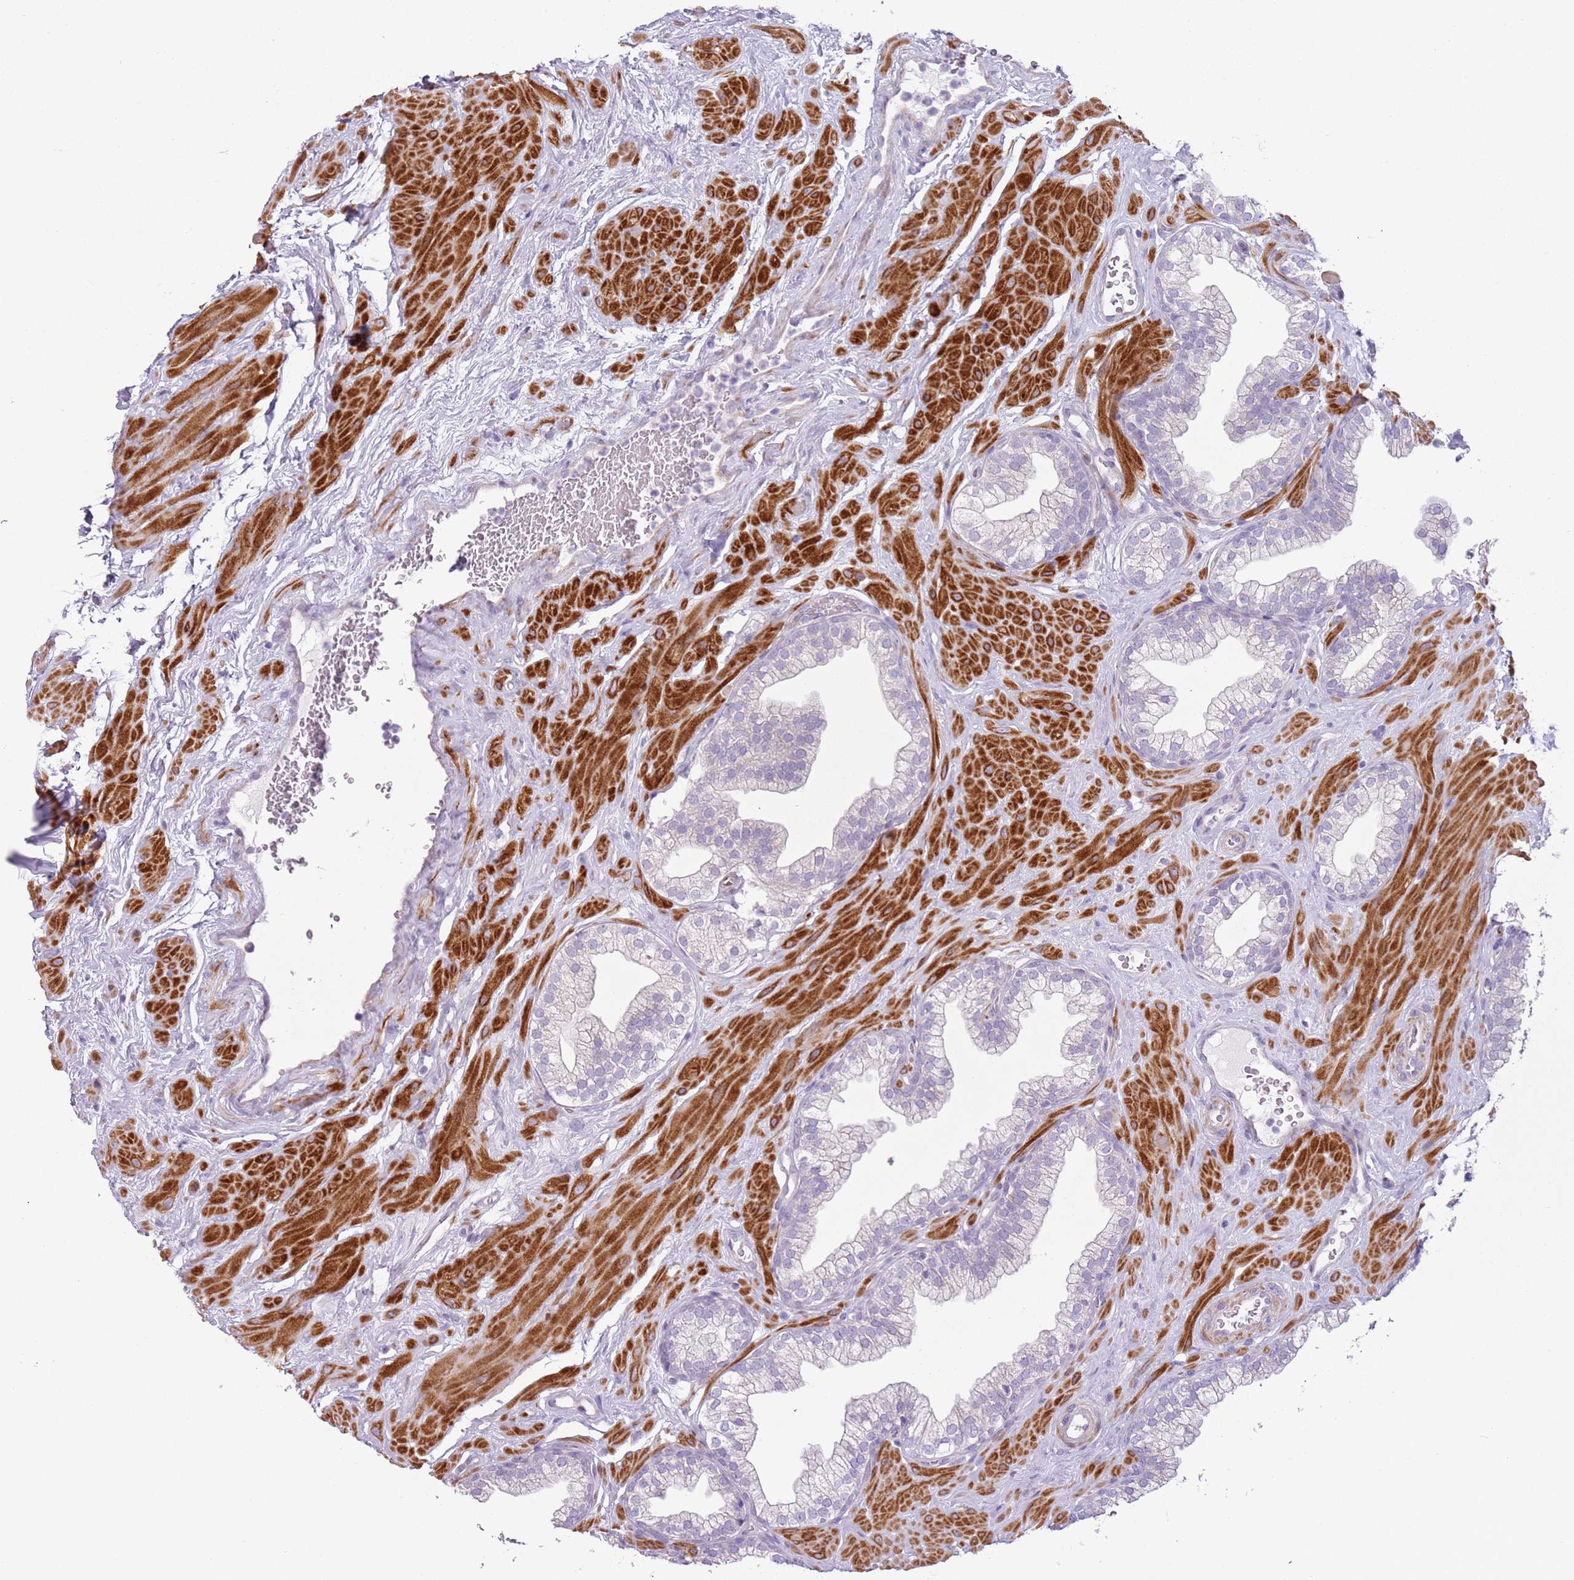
{"staining": {"intensity": "negative", "quantity": "none", "location": "none"}, "tissue": "prostate", "cell_type": "Glandular cells", "image_type": "normal", "snomed": [{"axis": "morphology", "description": "Normal tissue, NOS"}, {"axis": "morphology", "description": "Urothelial carcinoma, Low grade"}, {"axis": "topography", "description": "Urinary bladder"}, {"axis": "topography", "description": "Prostate"}], "caption": "DAB immunohistochemical staining of unremarkable prostate displays no significant staining in glandular cells.", "gene": "ZNF239", "patient": {"sex": "male", "age": 60}}